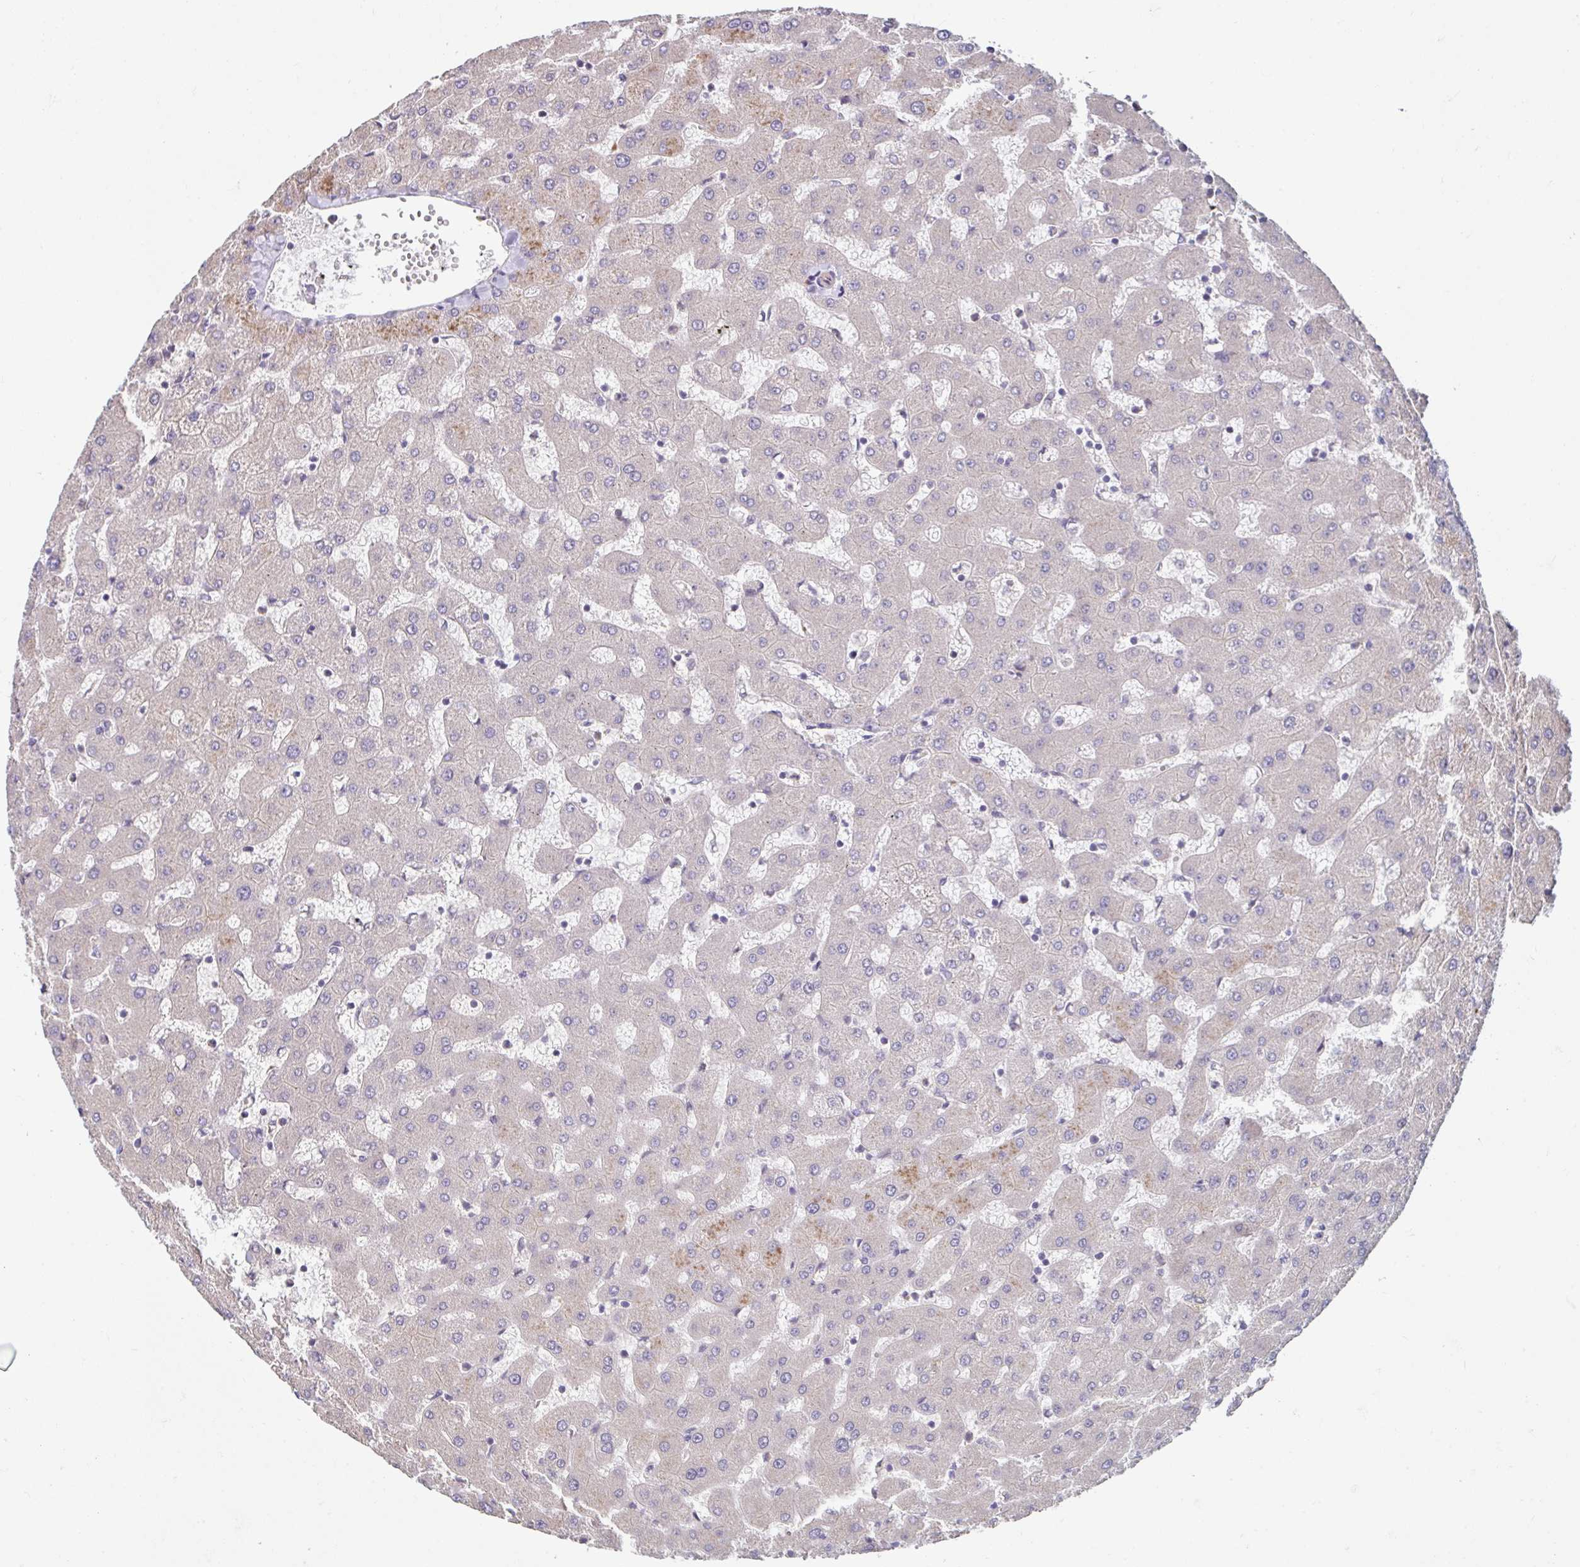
{"staining": {"intensity": "moderate", "quantity": ">75%", "location": "cytoplasmic/membranous"}, "tissue": "liver", "cell_type": "Cholangiocytes", "image_type": "normal", "snomed": [{"axis": "morphology", "description": "Normal tissue, NOS"}, {"axis": "topography", "description": "Liver"}], "caption": "High-magnification brightfield microscopy of normal liver stained with DAB (brown) and counterstained with hematoxylin (blue). cholangiocytes exhibit moderate cytoplasmic/membranous expression is appreciated in approximately>75% of cells. The protein of interest is stained brown, and the nuclei are stained in blue (DAB (3,3'-diaminobenzidine) IHC with brightfield microscopy, high magnification).", "gene": "STYXL1", "patient": {"sex": "female", "age": 63}}